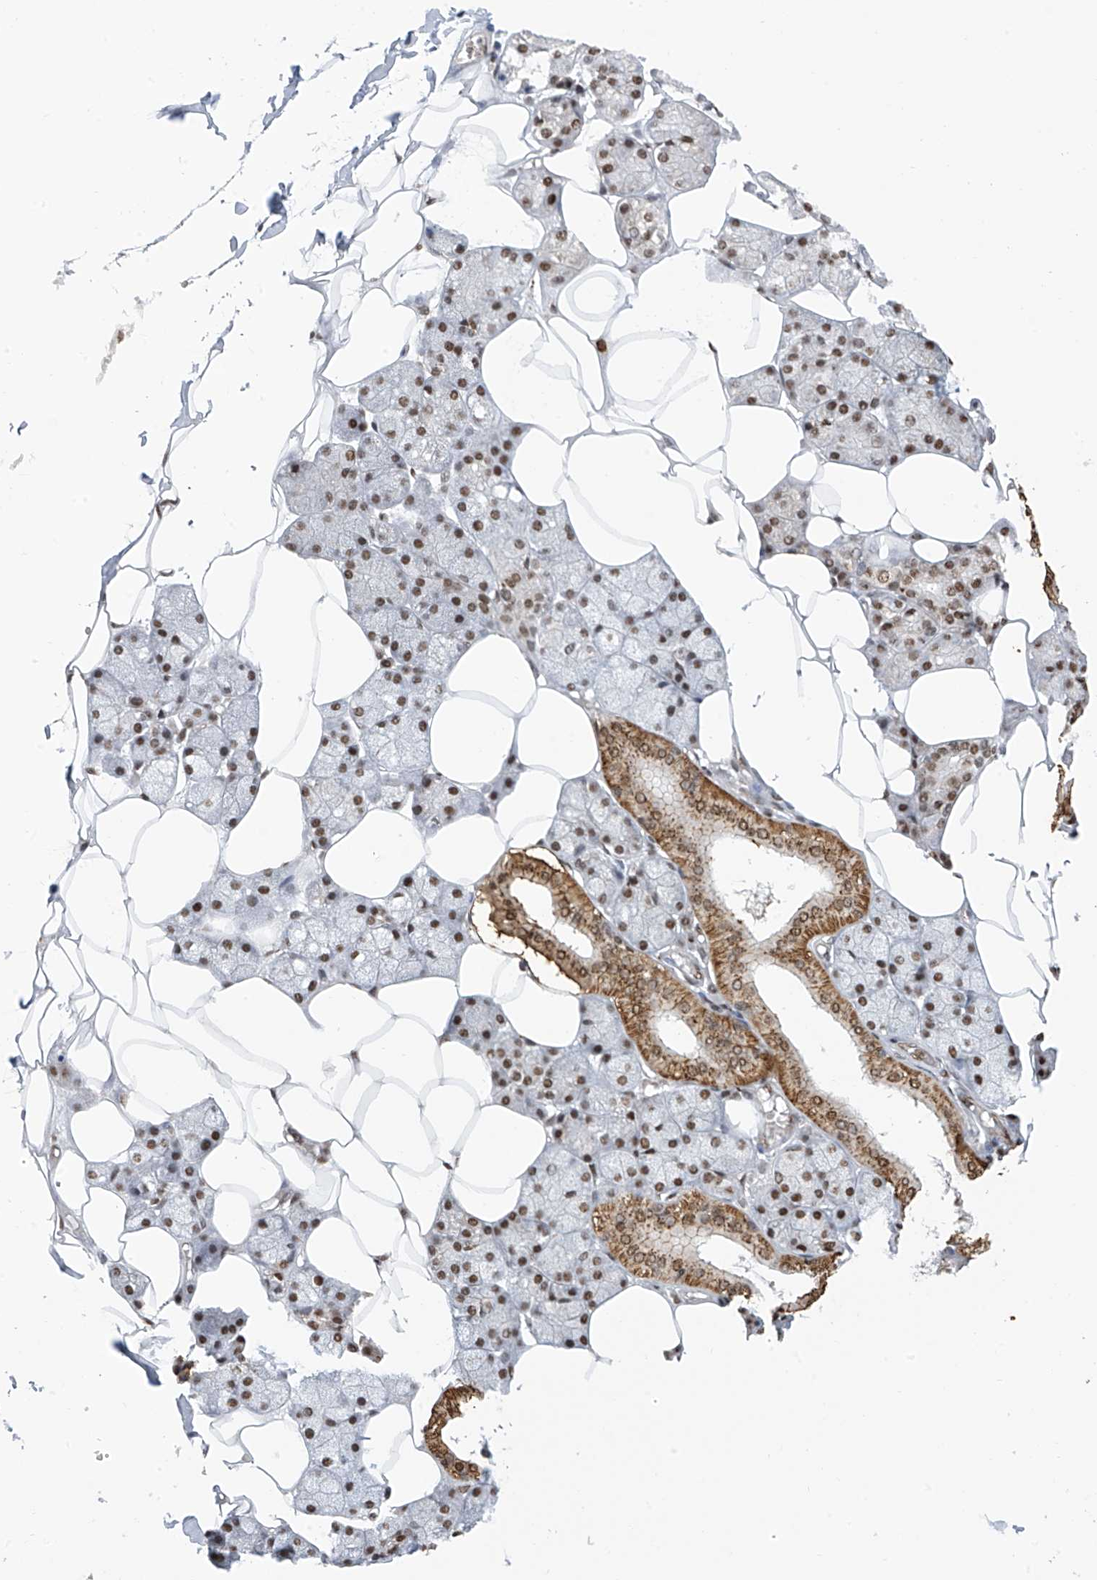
{"staining": {"intensity": "moderate", "quantity": ">75%", "location": "cytoplasmic/membranous,nuclear"}, "tissue": "salivary gland", "cell_type": "Glandular cells", "image_type": "normal", "snomed": [{"axis": "morphology", "description": "Normal tissue, NOS"}, {"axis": "topography", "description": "Salivary gland"}], "caption": "A medium amount of moderate cytoplasmic/membranous,nuclear expression is appreciated in approximately >75% of glandular cells in unremarkable salivary gland. The protein of interest is stained brown, and the nuclei are stained in blue (DAB IHC with brightfield microscopy, high magnification).", "gene": "APLF", "patient": {"sex": "male", "age": 62}}